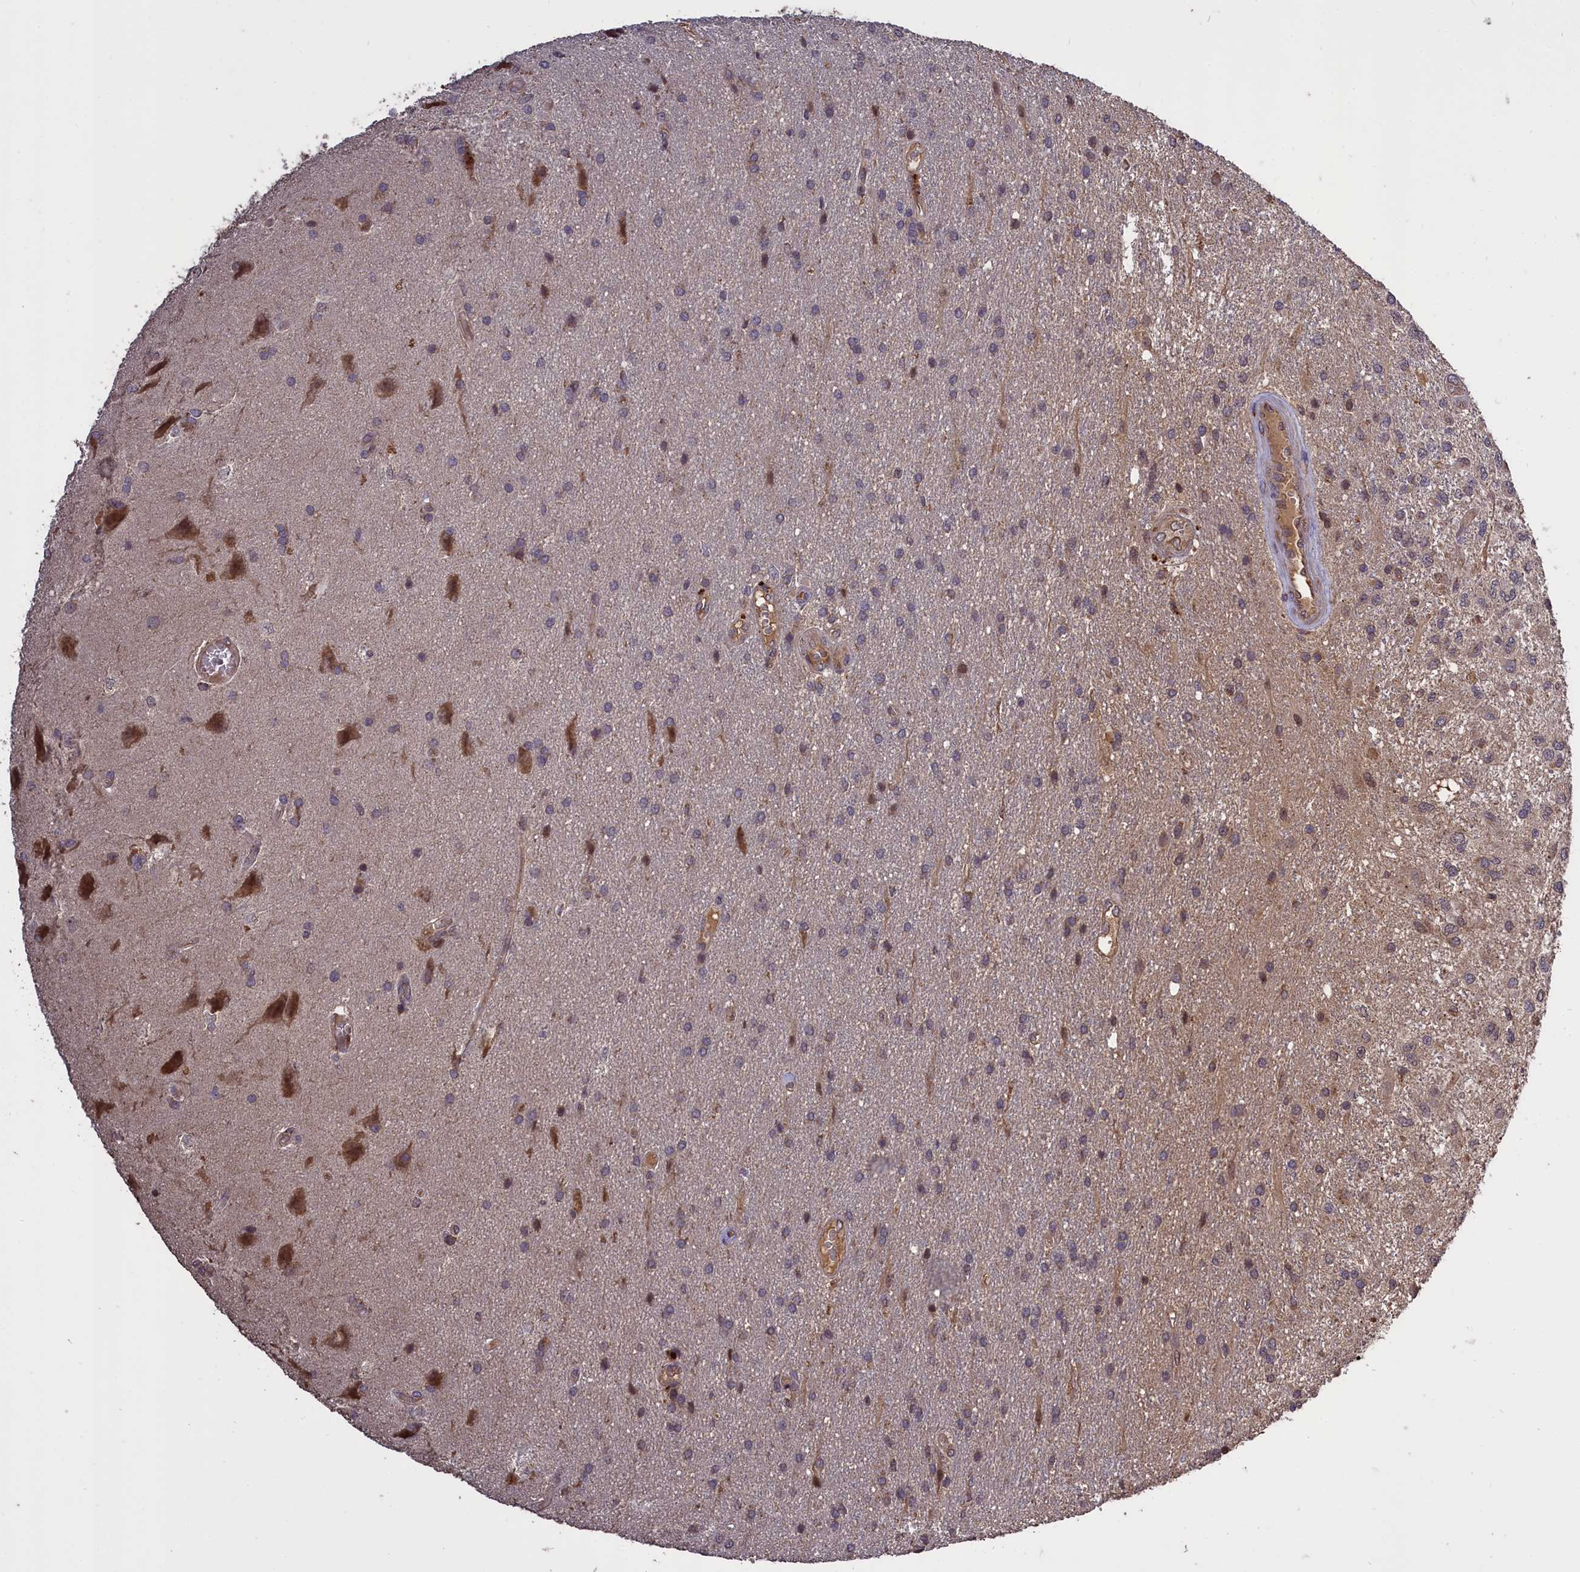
{"staining": {"intensity": "negative", "quantity": "none", "location": "none"}, "tissue": "glioma", "cell_type": "Tumor cells", "image_type": "cancer", "snomed": [{"axis": "morphology", "description": "Glioma, malignant, Low grade"}, {"axis": "topography", "description": "Brain"}], "caption": "The photomicrograph reveals no significant expression in tumor cells of glioma. (DAB (3,3'-diaminobenzidine) IHC, high magnification).", "gene": "CLRN2", "patient": {"sex": "male", "age": 66}}